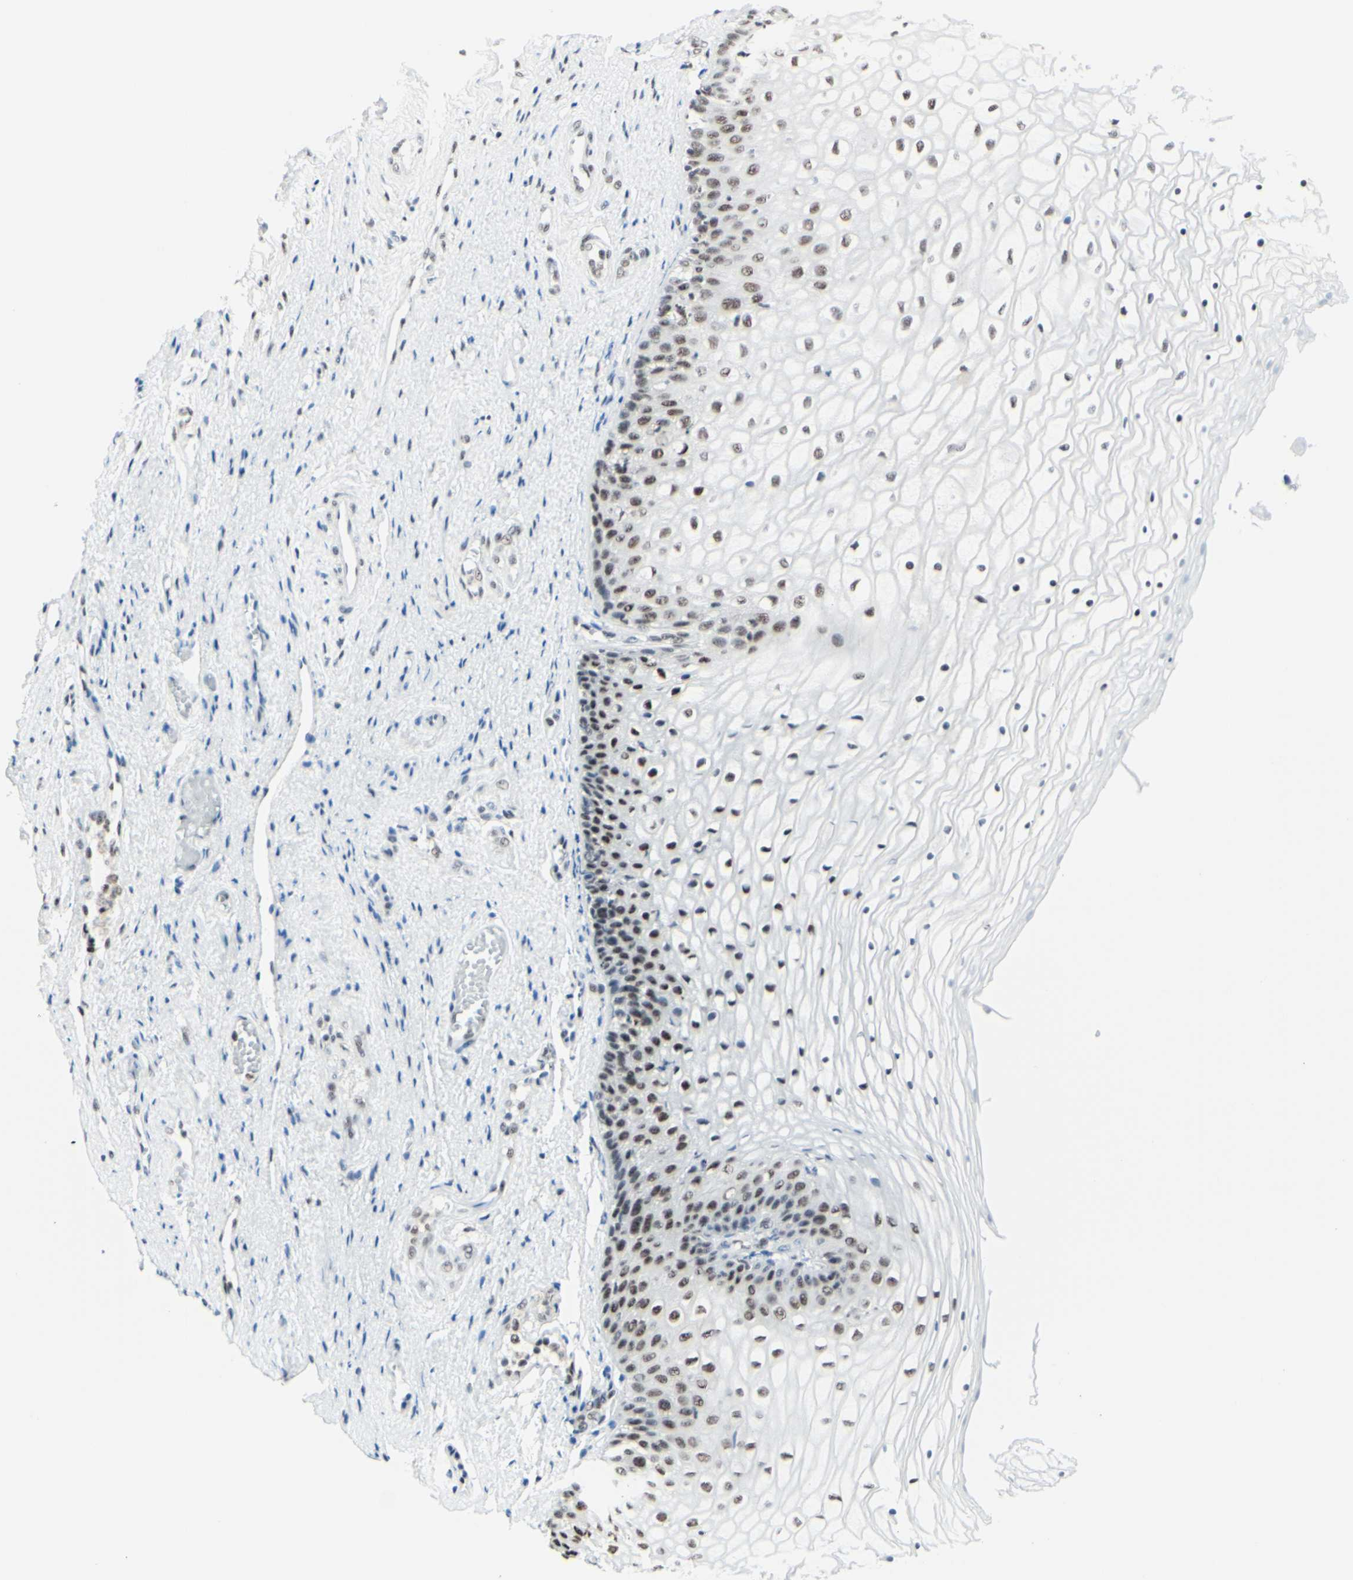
{"staining": {"intensity": "strong", "quantity": "<25%", "location": "nuclear"}, "tissue": "vagina", "cell_type": "Squamous epithelial cells", "image_type": "normal", "snomed": [{"axis": "morphology", "description": "Normal tissue, NOS"}, {"axis": "topography", "description": "Vagina"}], "caption": "Immunohistochemical staining of normal vagina demonstrates medium levels of strong nuclear expression in approximately <25% of squamous epithelial cells. (Brightfield microscopy of DAB IHC at high magnification).", "gene": "WTAP", "patient": {"sex": "female", "age": 34}}